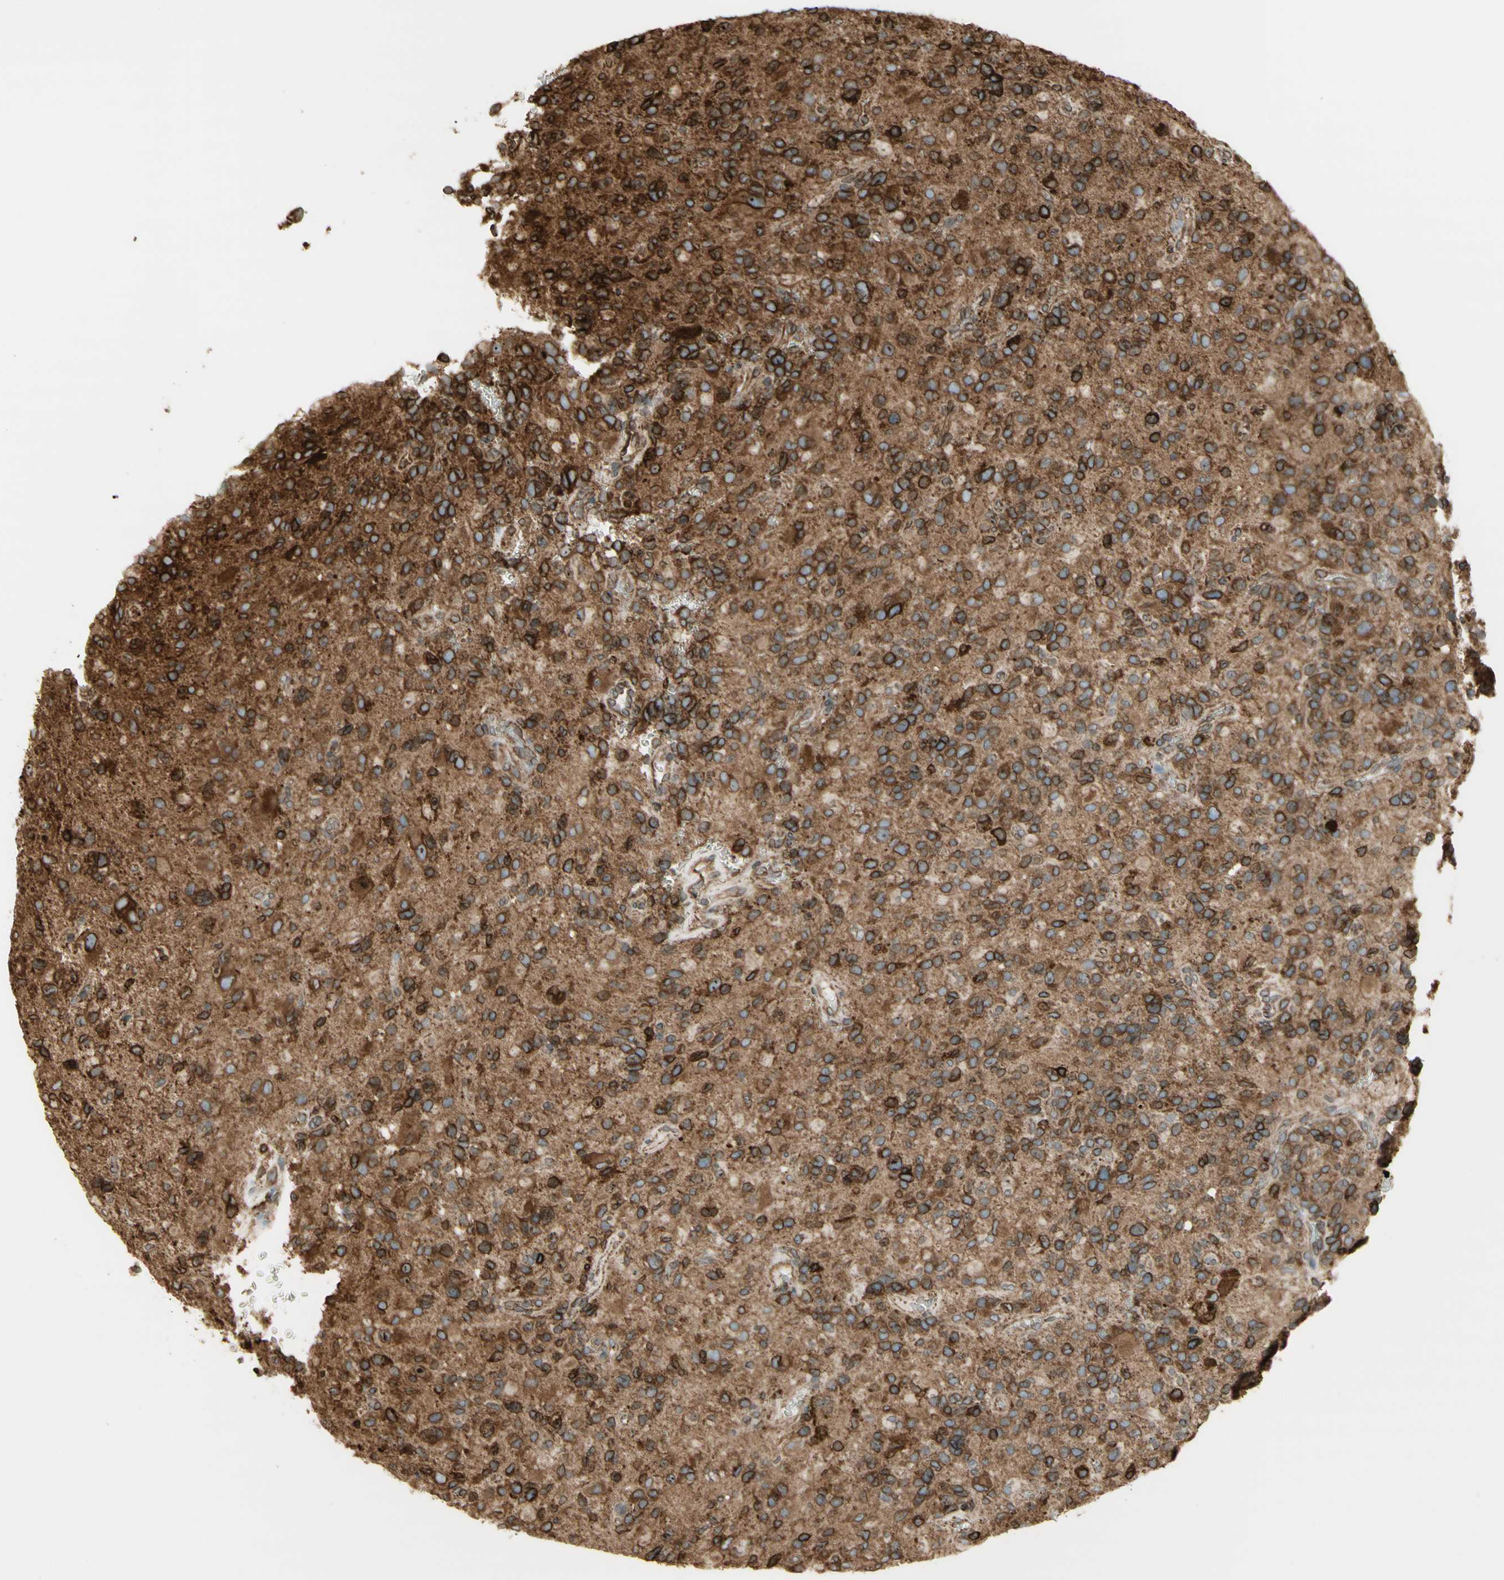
{"staining": {"intensity": "strong", "quantity": "25%-75%", "location": "cytoplasmic/membranous"}, "tissue": "glioma", "cell_type": "Tumor cells", "image_type": "cancer", "snomed": [{"axis": "morphology", "description": "Glioma, malignant, High grade"}, {"axis": "topography", "description": "Brain"}], "caption": "Approximately 25%-75% of tumor cells in glioma display strong cytoplasmic/membranous protein expression as visualized by brown immunohistochemical staining.", "gene": "CANX", "patient": {"sex": "male", "age": 48}}